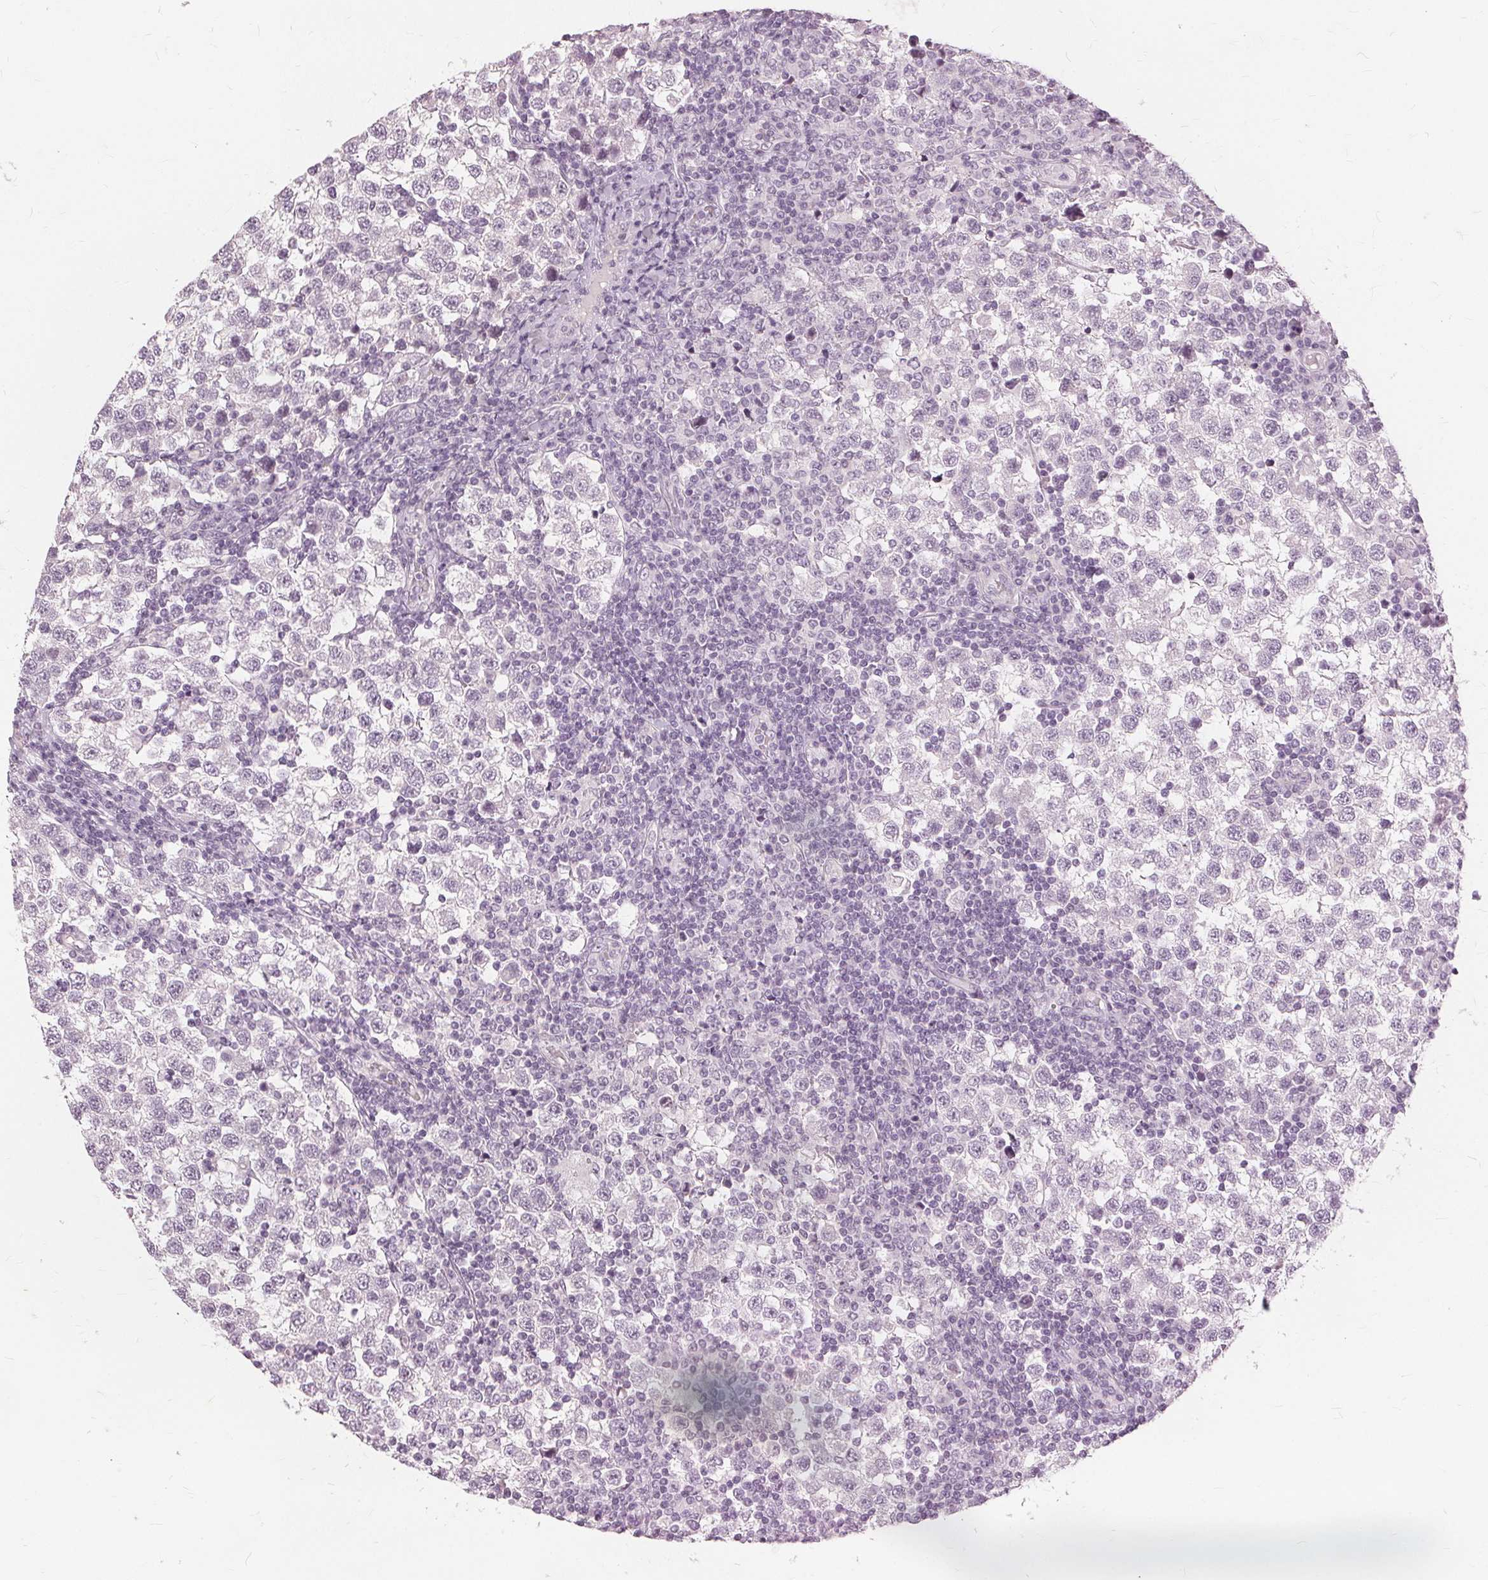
{"staining": {"intensity": "negative", "quantity": "none", "location": "none"}, "tissue": "testis cancer", "cell_type": "Tumor cells", "image_type": "cancer", "snomed": [{"axis": "morphology", "description": "Seminoma, NOS"}, {"axis": "topography", "description": "Testis"}], "caption": "Histopathology image shows no significant protein staining in tumor cells of testis seminoma.", "gene": "SFTPD", "patient": {"sex": "male", "age": 34}}